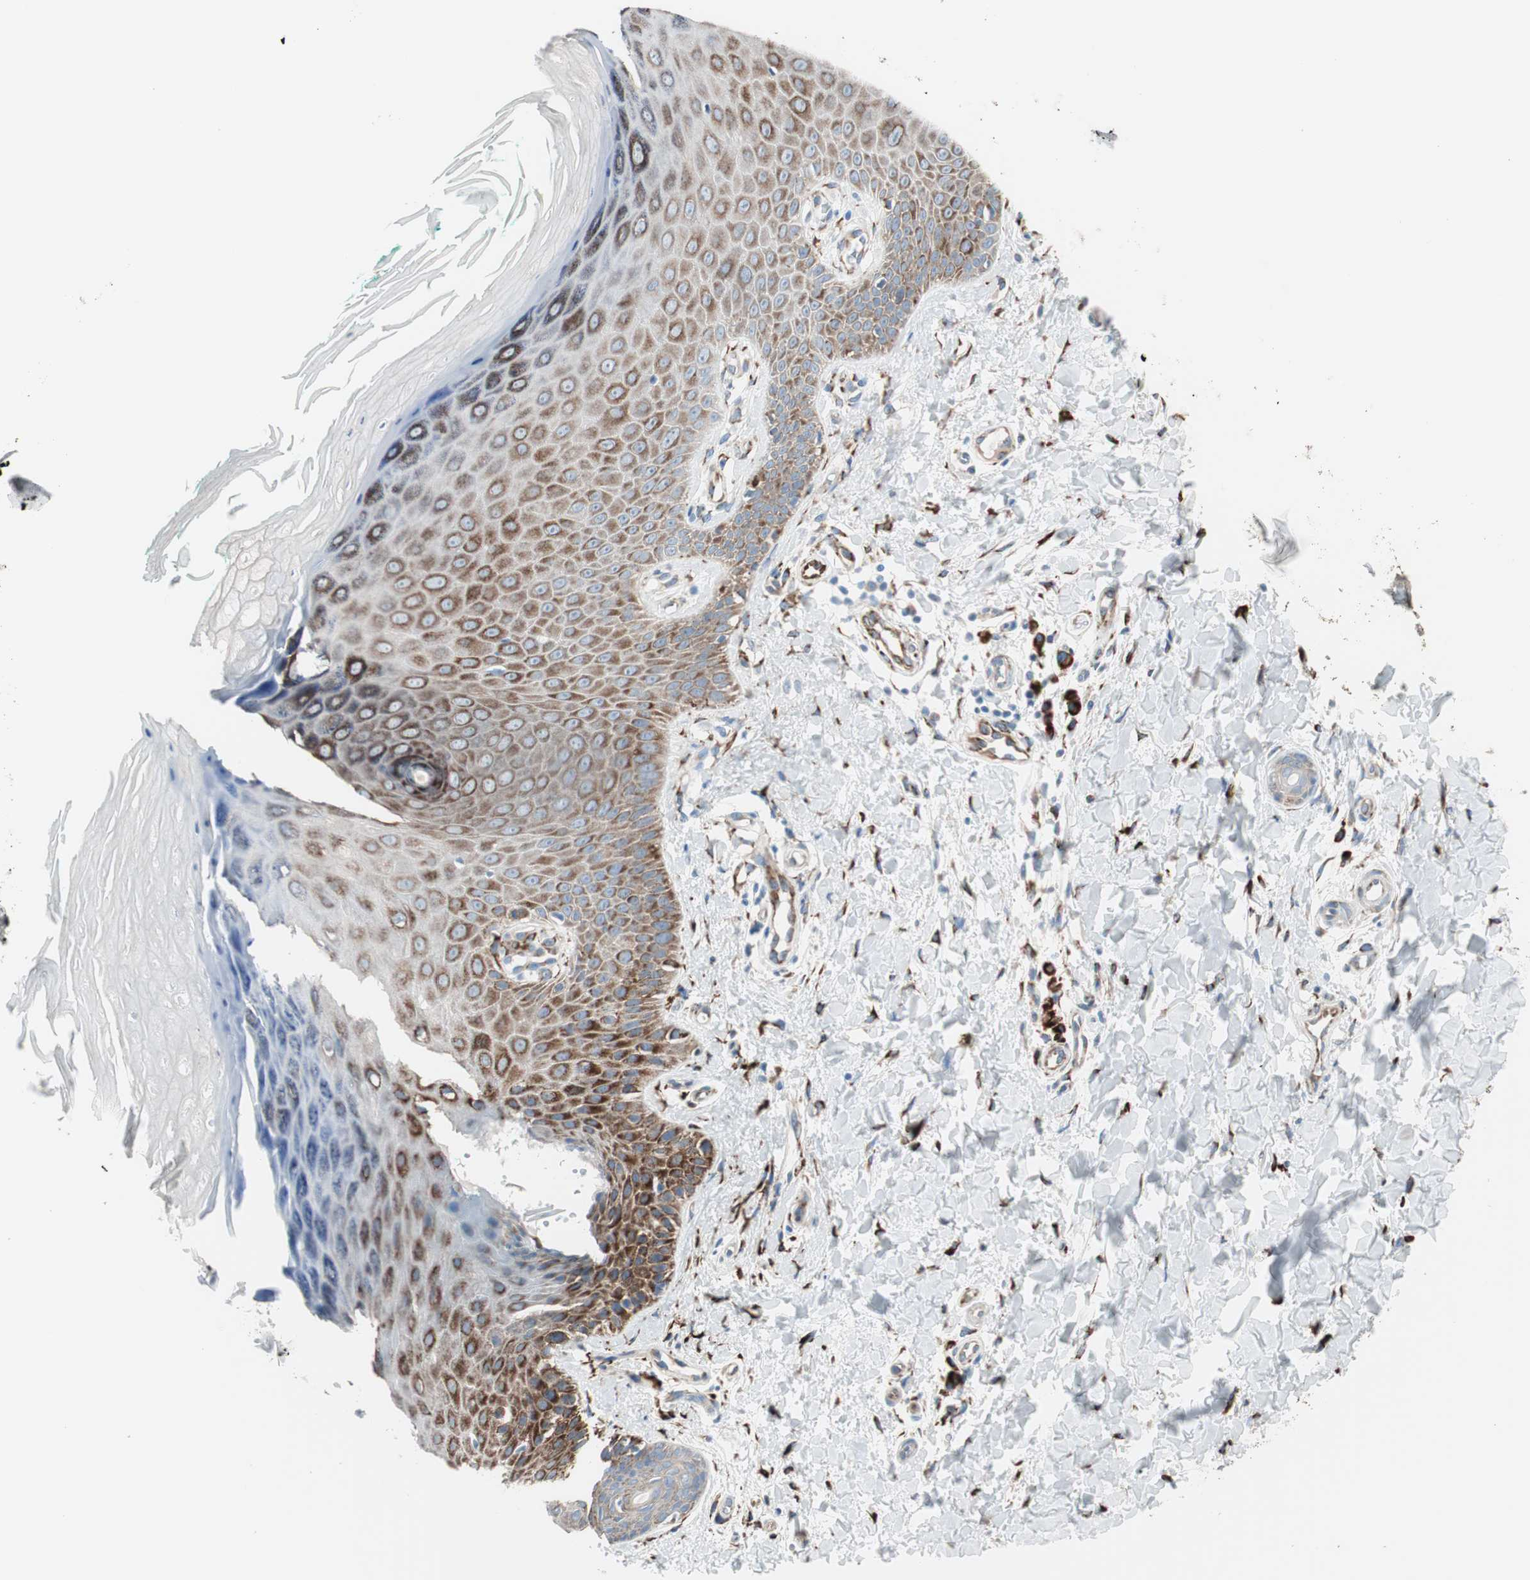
{"staining": {"intensity": "moderate", "quantity": ">75%", "location": "cytoplasmic/membranous"}, "tissue": "skin", "cell_type": "Fibroblasts", "image_type": "normal", "snomed": [{"axis": "morphology", "description": "Normal tissue, NOS"}, {"axis": "topography", "description": "Skin"}], "caption": "IHC staining of unremarkable skin, which demonstrates medium levels of moderate cytoplasmic/membranous positivity in approximately >75% of fibroblasts indicating moderate cytoplasmic/membranous protein positivity. The staining was performed using DAB (3,3'-diaminobenzidine) (brown) for protein detection and nuclei were counterstained in hematoxylin (blue).", "gene": "P4HTM", "patient": {"sex": "male", "age": 26}}